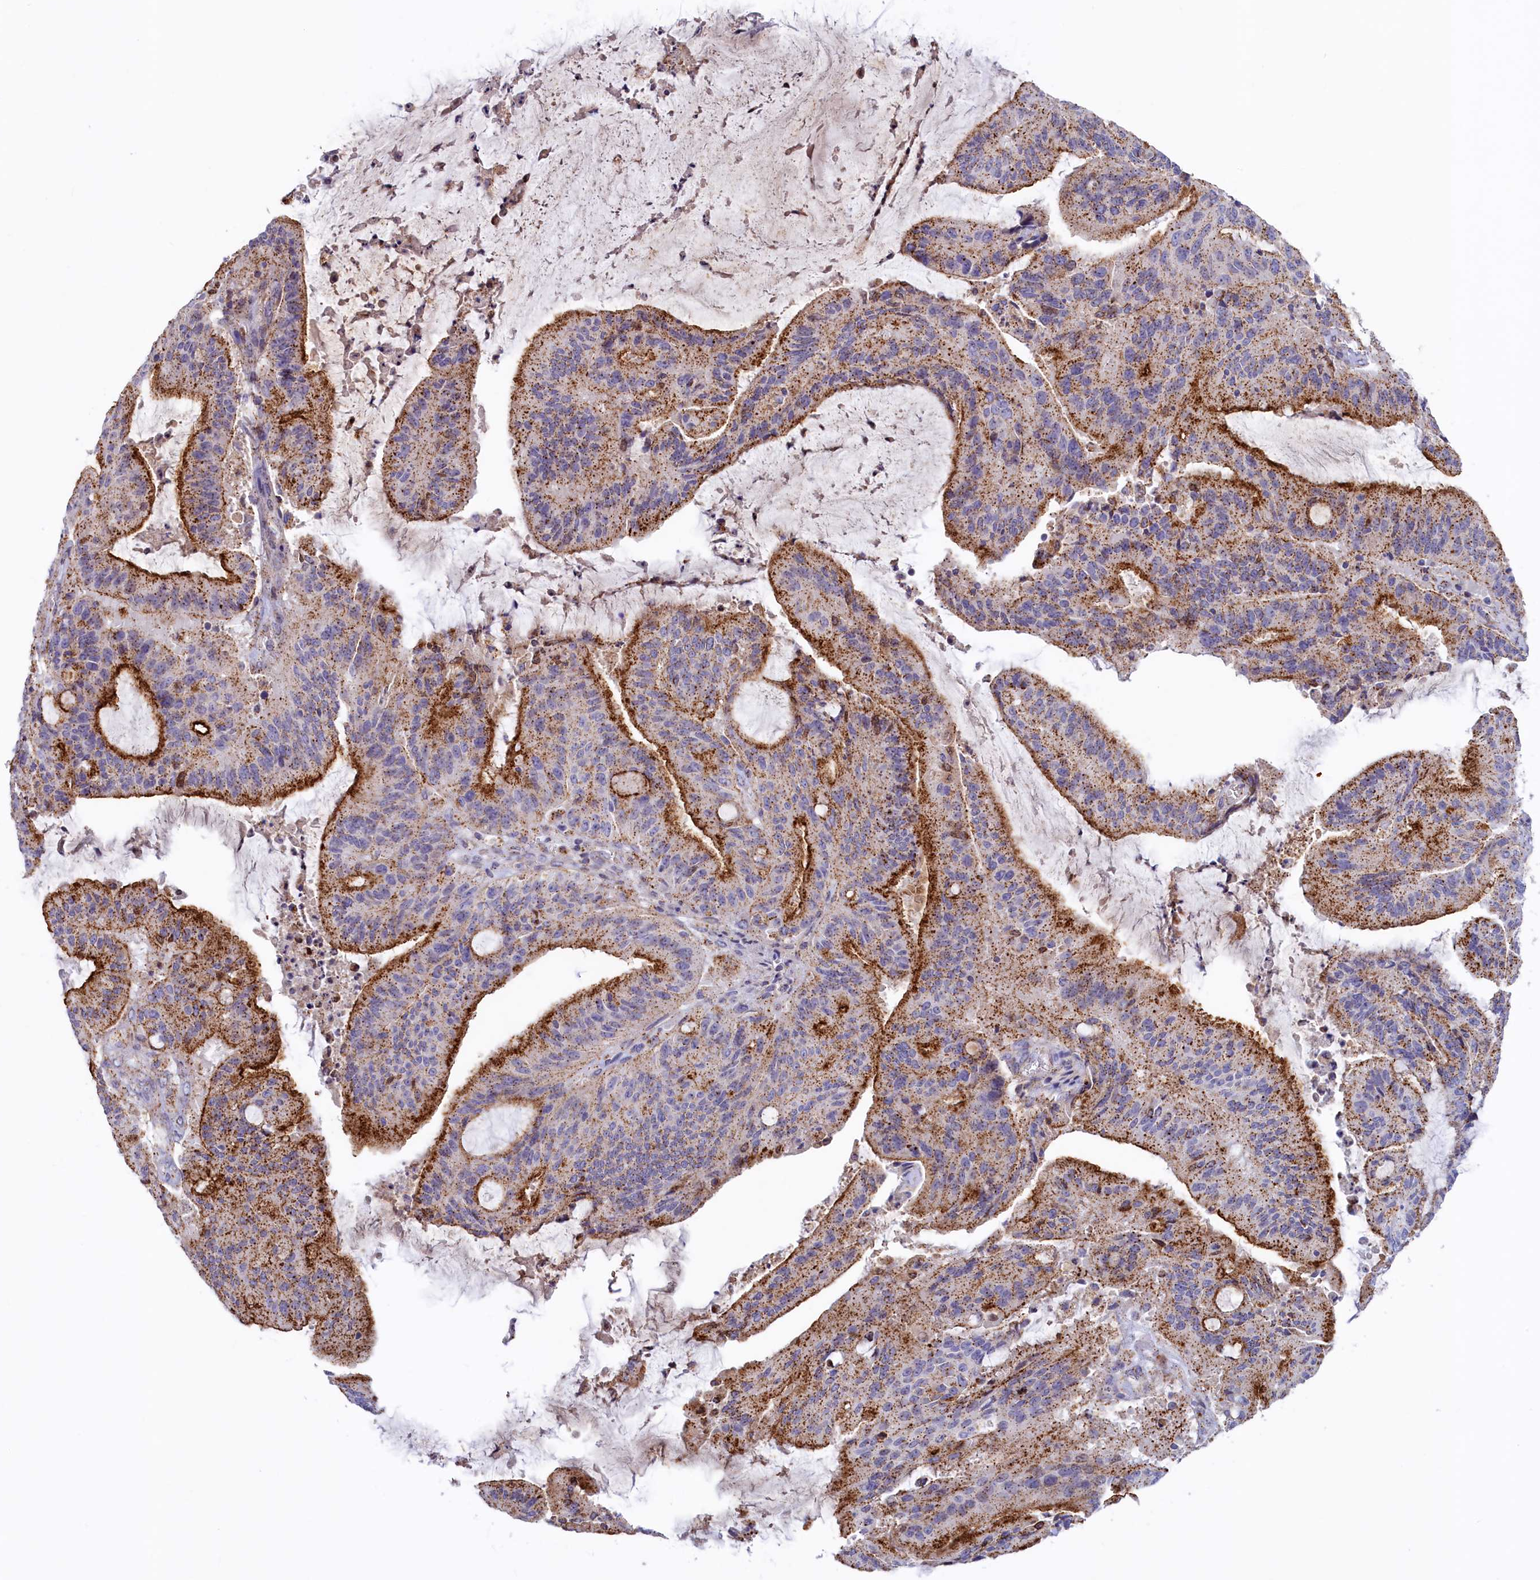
{"staining": {"intensity": "strong", "quantity": "25%-75%", "location": "cytoplasmic/membranous"}, "tissue": "liver cancer", "cell_type": "Tumor cells", "image_type": "cancer", "snomed": [{"axis": "morphology", "description": "Normal tissue, NOS"}, {"axis": "morphology", "description": "Cholangiocarcinoma"}, {"axis": "topography", "description": "Liver"}, {"axis": "topography", "description": "Peripheral nerve tissue"}], "caption": "This histopathology image displays immunohistochemistry staining of human liver cancer (cholangiocarcinoma), with high strong cytoplasmic/membranous expression in approximately 25%-75% of tumor cells.", "gene": "HYKK", "patient": {"sex": "female", "age": 73}}